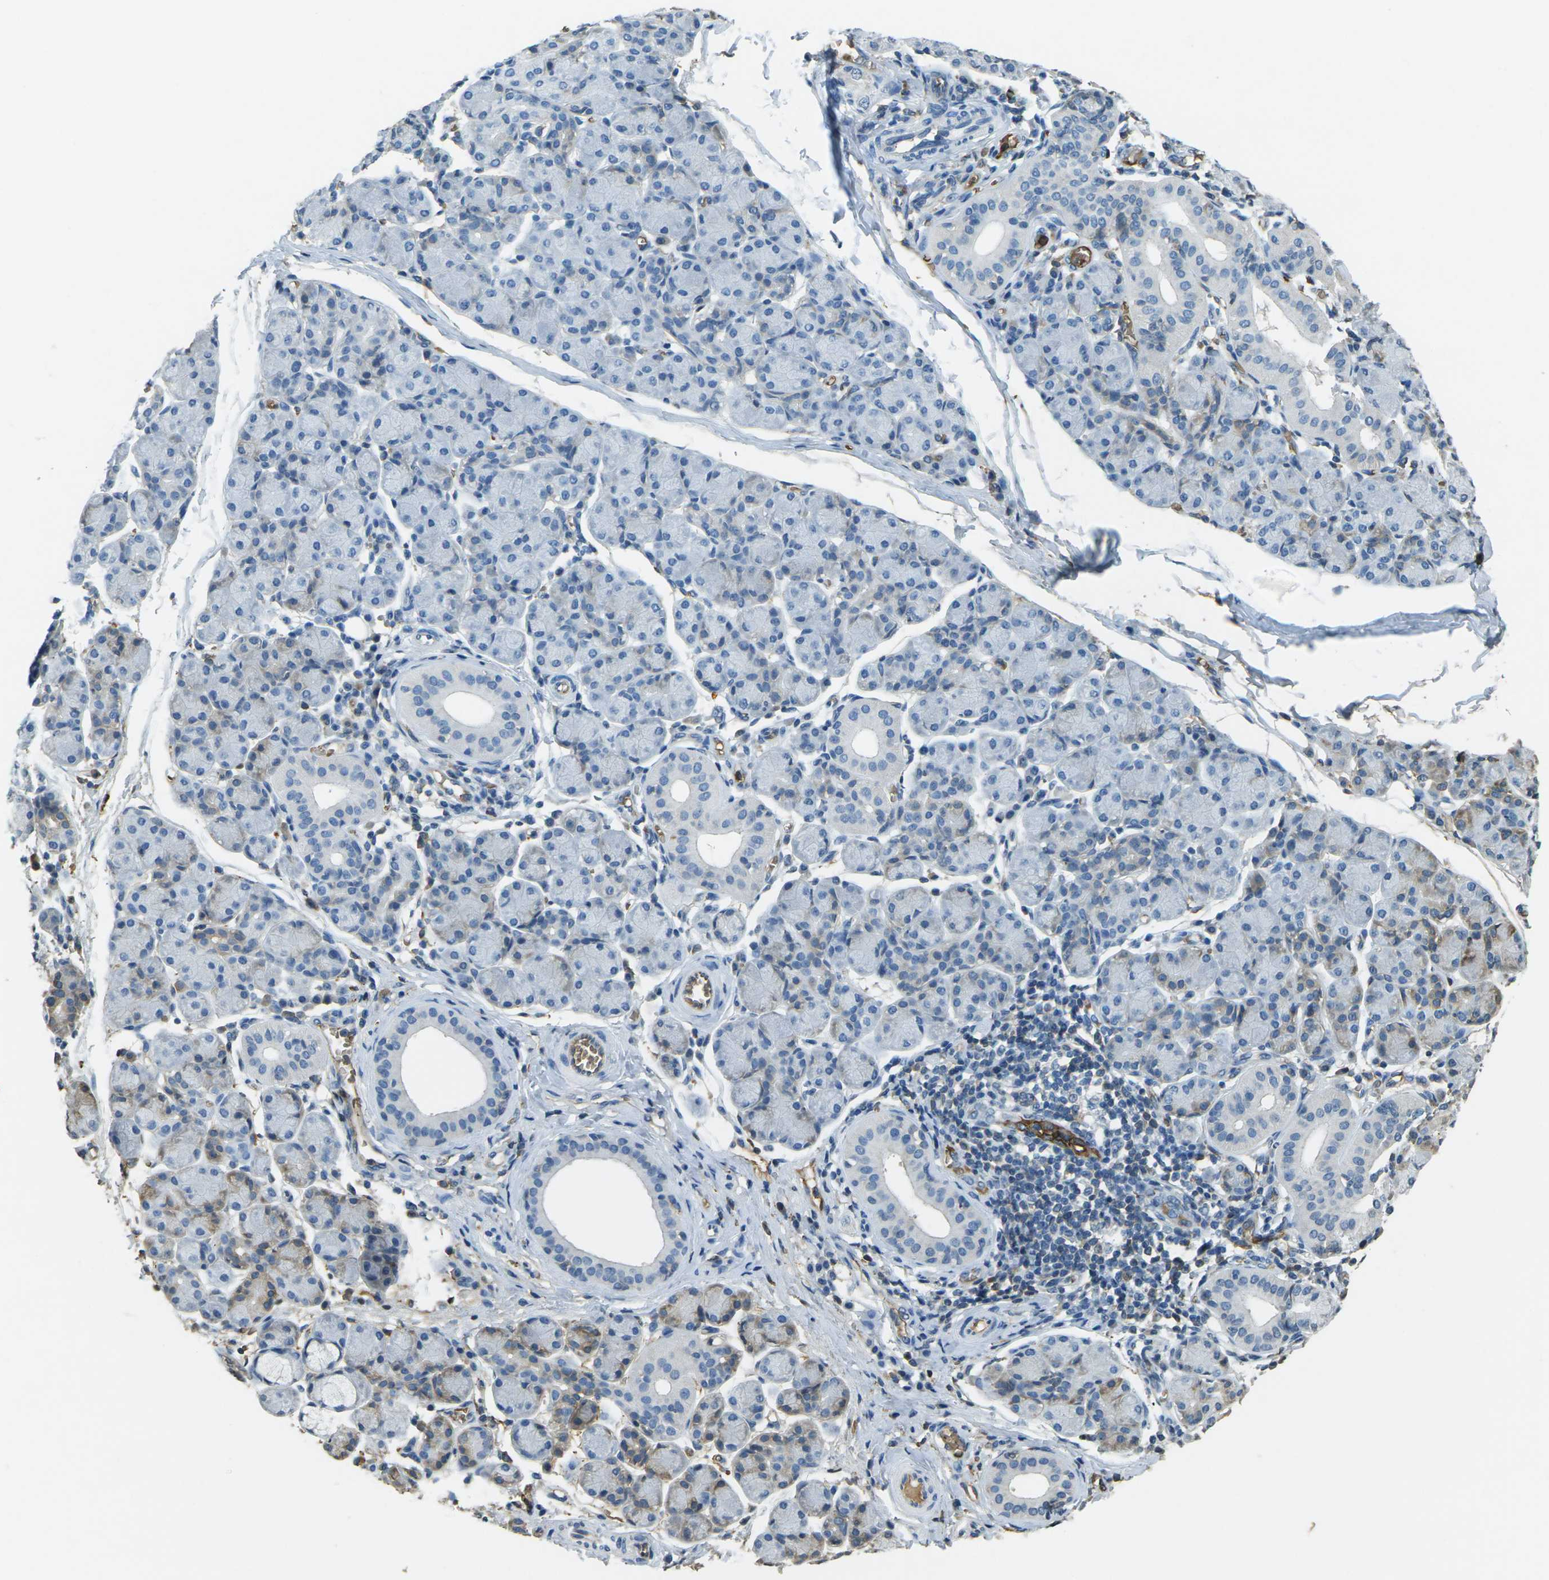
{"staining": {"intensity": "weak", "quantity": "<25%", "location": "cytoplasmic/membranous"}, "tissue": "salivary gland", "cell_type": "Glandular cells", "image_type": "normal", "snomed": [{"axis": "morphology", "description": "Normal tissue, NOS"}, {"axis": "morphology", "description": "Inflammation, NOS"}, {"axis": "topography", "description": "Lymph node"}, {"axis": "topography", "description": "Salivary gland"}], "caption": "Protein analysis of normal salivary gland shows no significant staining in glandular cells.", "gene": "HBB", "patient": {"sex": "male", "age": 3}}